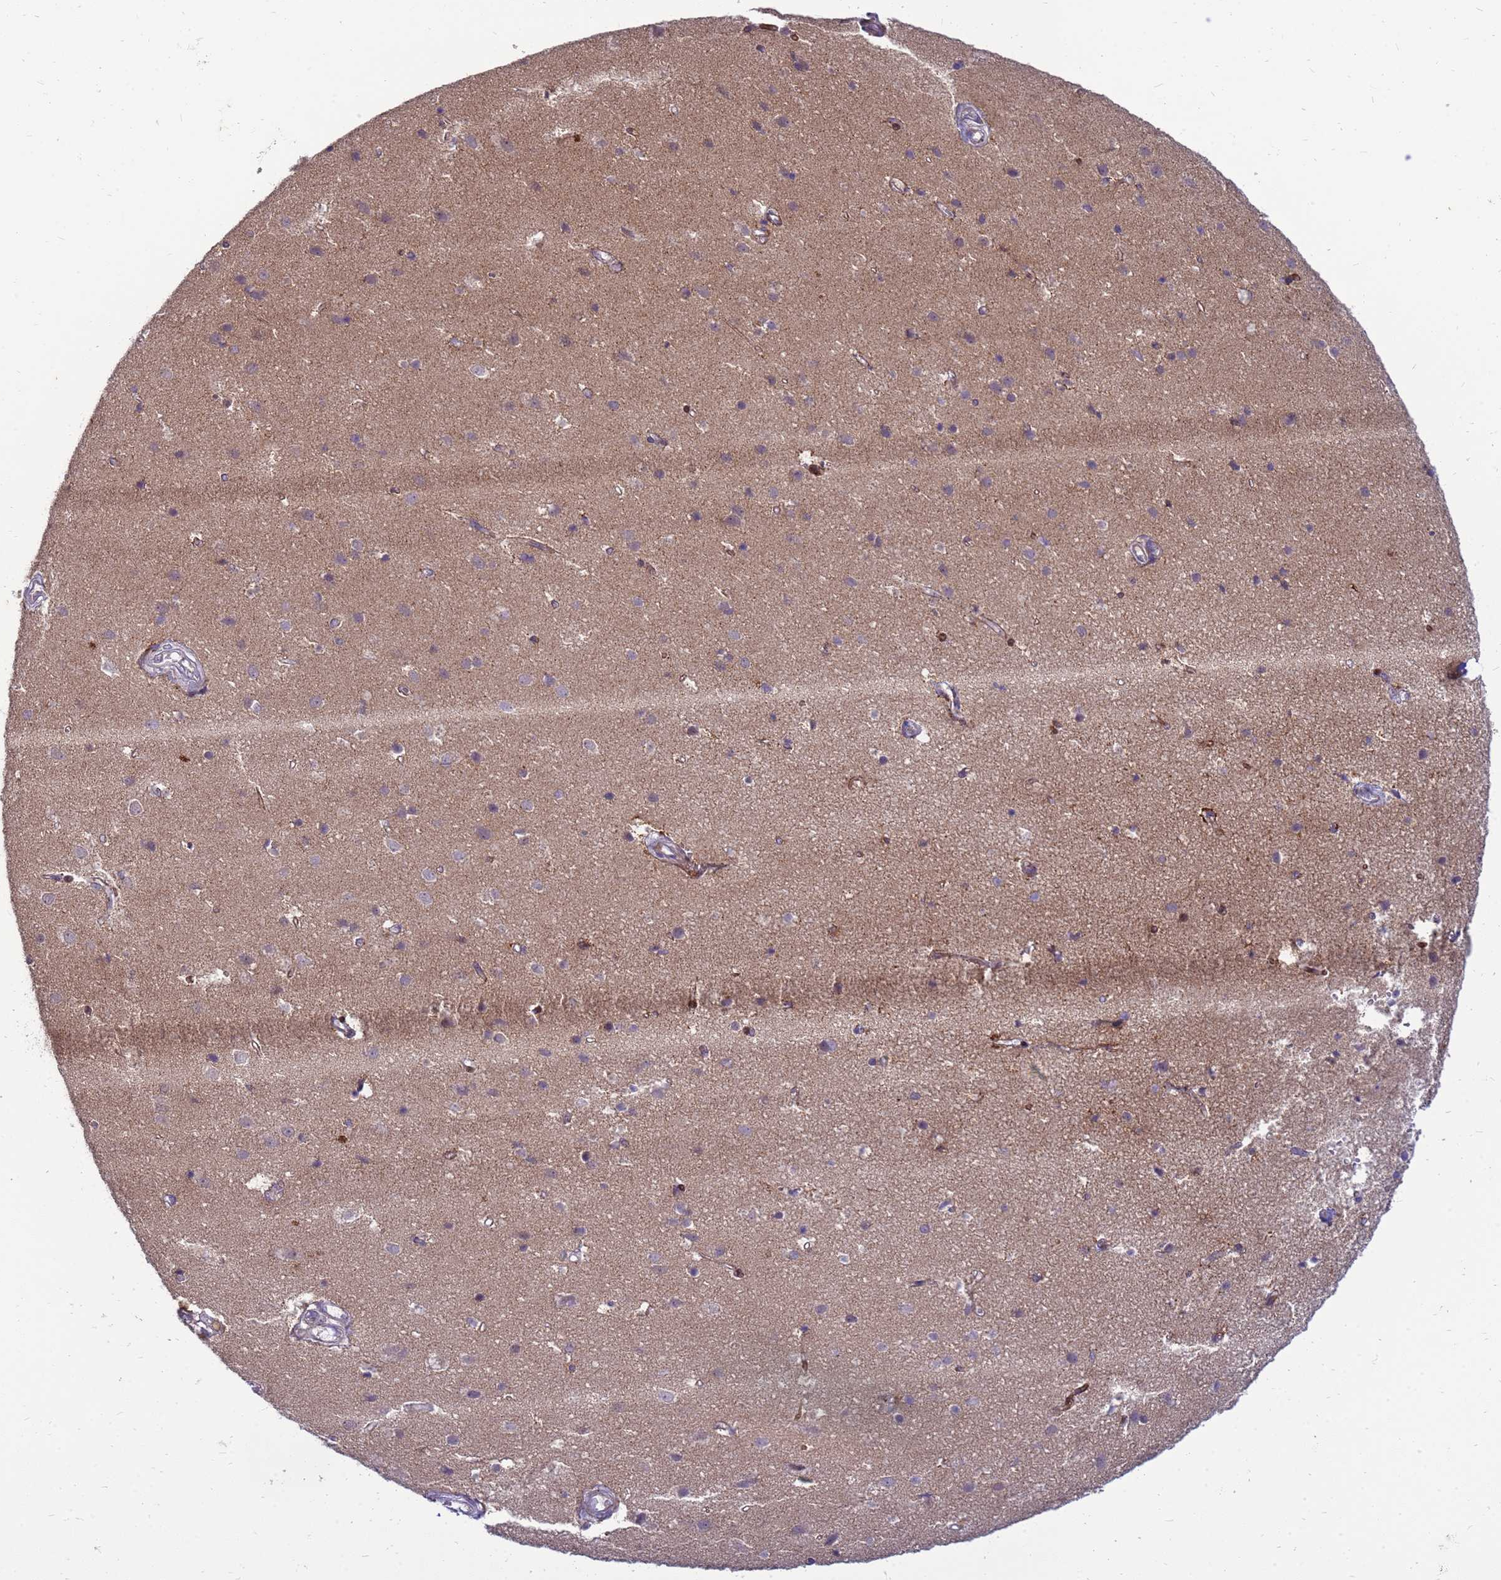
{"staining": {"intensity": "moderate", "quantity": "25%-75%", "location": "cytoplasmic/membranous,nuclear"}, "tissue": "cerebral cortex", "cell_type": "Endothelial cells", "image_type": "normal", "snomed": [{"axis": "morphology", "description": "Normal tissue, NOS"}, {"axis": "topography", "description": "Cerebral cortex"}], "caption": "An image showing moderate cytoplasmic/membranous,nuclear staining in about 25%-75% of endothelial cells in benign cerebral cortex, as visualized by brown immunohistochemical staining.", "gene": "RSPO1", "patient": {"sex": "male", "age": 54}}